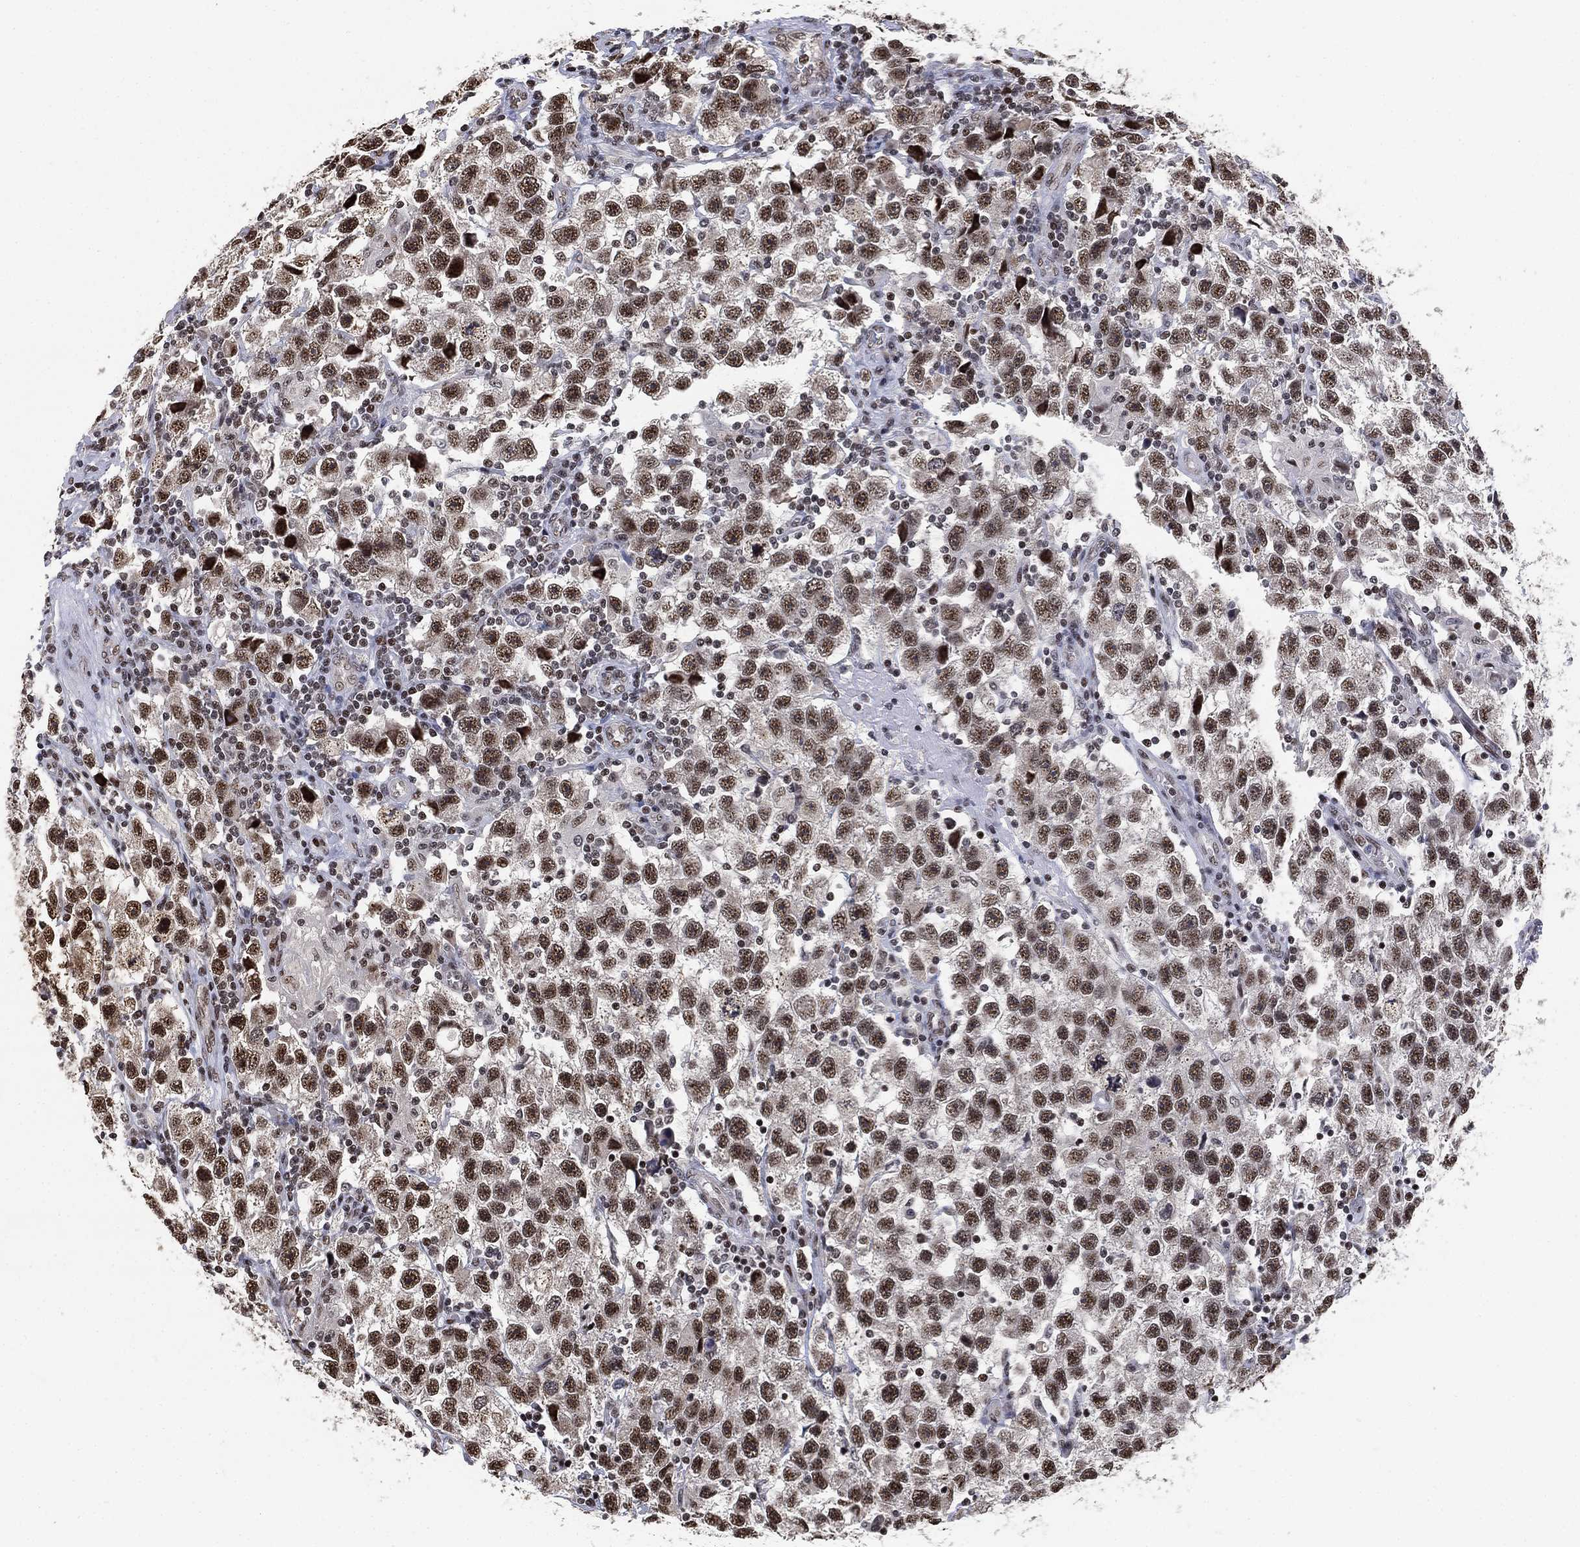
{"staining": {"intensity": "strong", "quantity": ">75%", "location": "nuclear"}, "tissue": "testis cancer", "cell_type": "Tumor cells", "image_type": "cancer", "snomed": [{"axis": "morphology", "description": "Seminoma, NOS"}, {"axis": "topography", "description": "Testis"}], "caption": "Human testis seminoma stained with a brown dye displays strong nuclear positive staining in about >75% of tumor cells.", "gene": "ZSCAN30", "patient": {"sex": "male", "age": 26}}